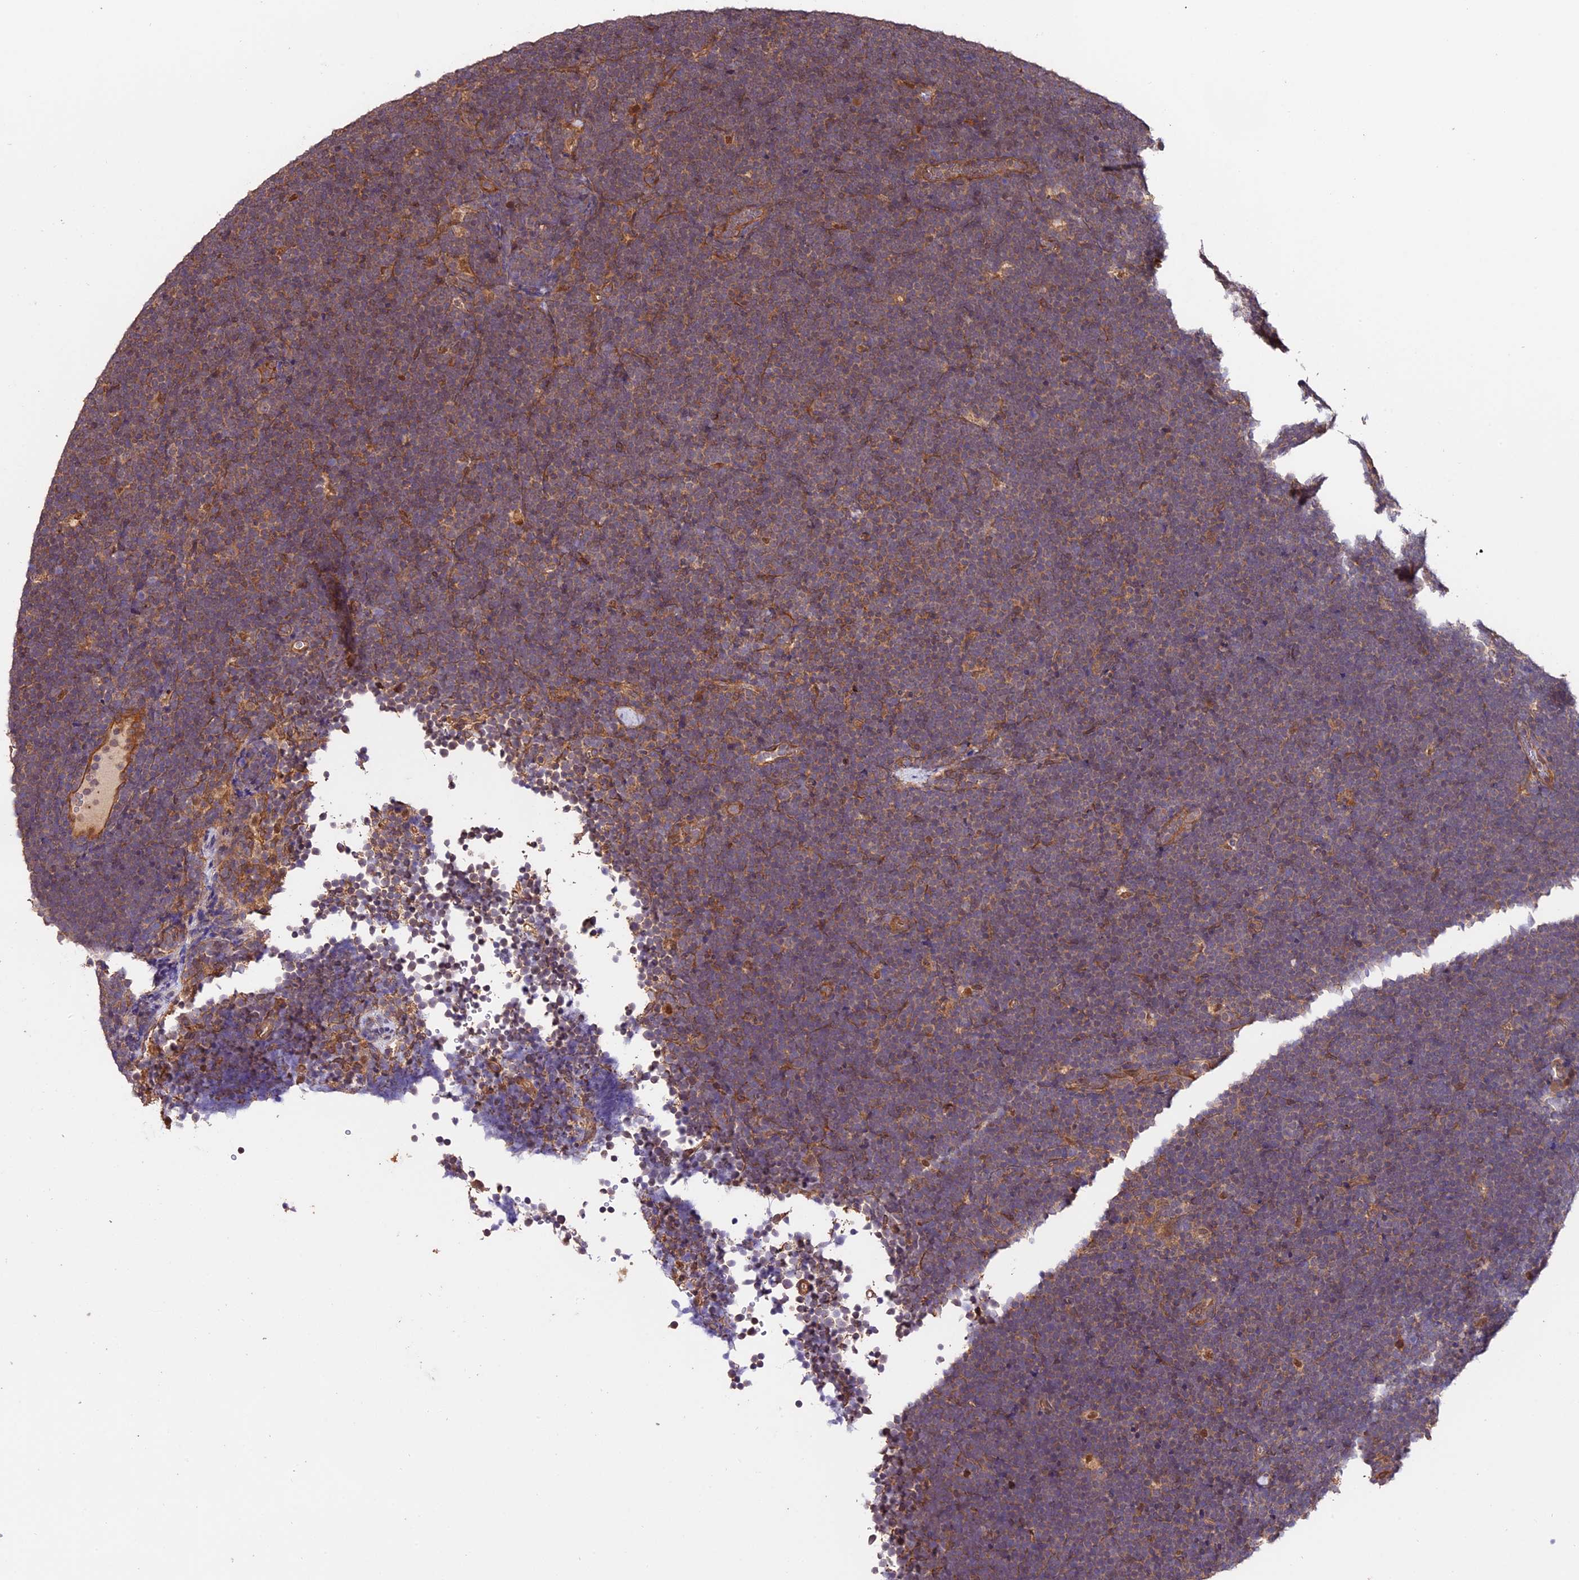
{"staining": {"intensity": "weak", "quantity": "25%-75%", "location": "cytoplasmic/membranous"}, "tissue": "lymphoma", "cell_type": "Tumor cells", "image_type": "cancer", "snomed": [{"axis": "morphology", "description": "Malignant lymphoma, non-Hodgkin's type, High grade"}, {"axis": "topography", "description": "Lymph node"}], "caption": "Weak cytoplasmic/membranous protein staining is identified in approximately 25%-75% of tumor cells in high-grade malignant lymphoma, non-Hodgkin's type.", "gene": "CES3", "patient": {"sex": "male", "age": 13}}